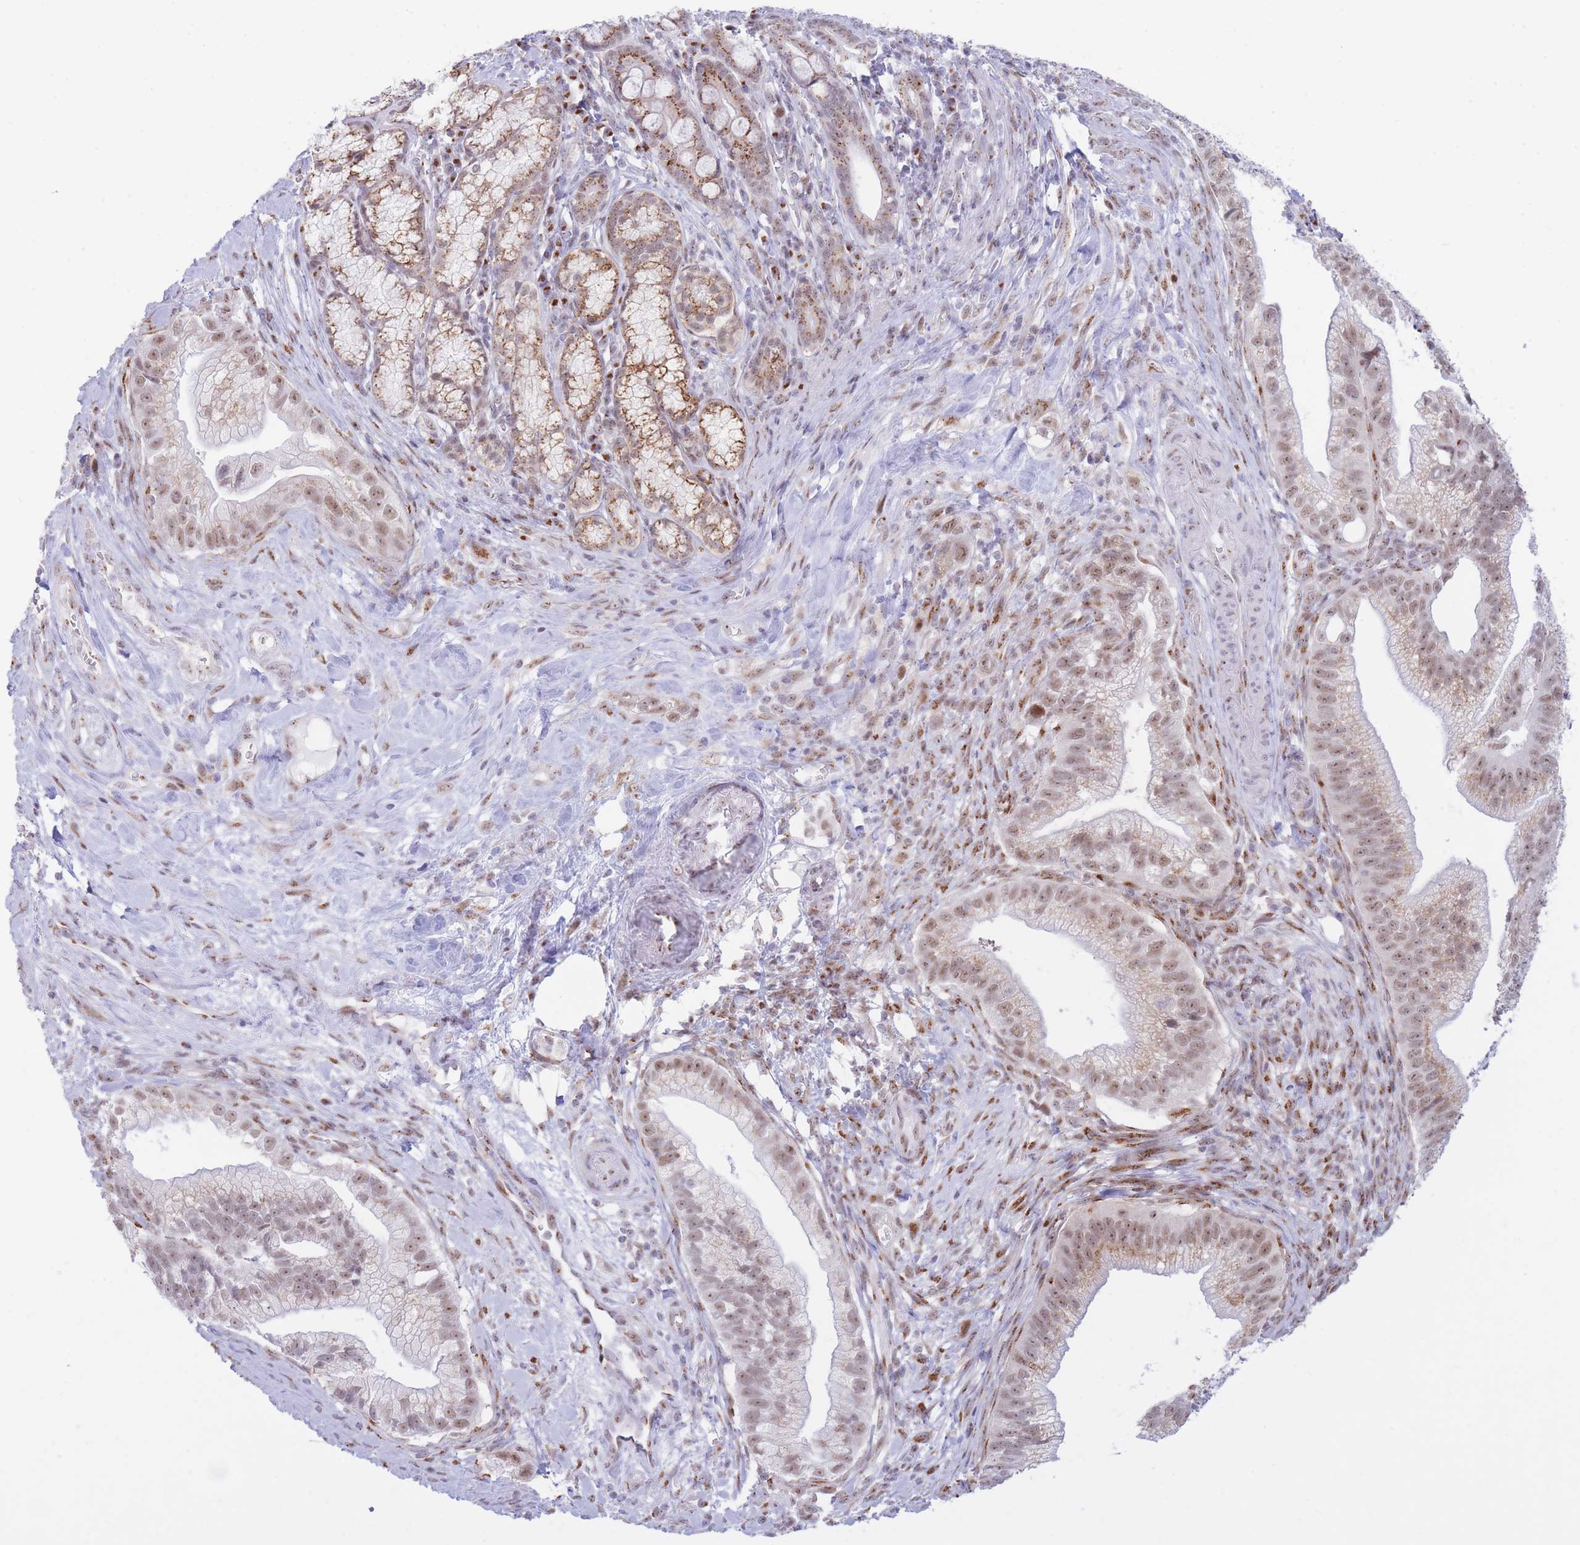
{"staining": {"intensity": "moderate", "quantity": ">75%", "location": "cytoplasmic/membranous,nuclear"}, "tissue": "pancreatic cancer", "cell_type": "Tumor cells", "image_type": "cancer", "snomed": [{"axis": "morphology", "description": "Adenocarcinoma, NOS"}, {"axis": "topography", "description": "Pancreas"}], "caption": "Tumor cells reveal medium levels of moderate cytoplasmic/membranous and nuclear positivity in about >75% of cells in human pancreatic cancer (adenocarcinoma). Using DAB (3,3'-diaminobenzidine) (brown) and hematoxylin (blue) stains, captured at high magnification using brightfield microscopy.", "gene": "INO80C", "patient": {"sex": "male", "age": 70}}